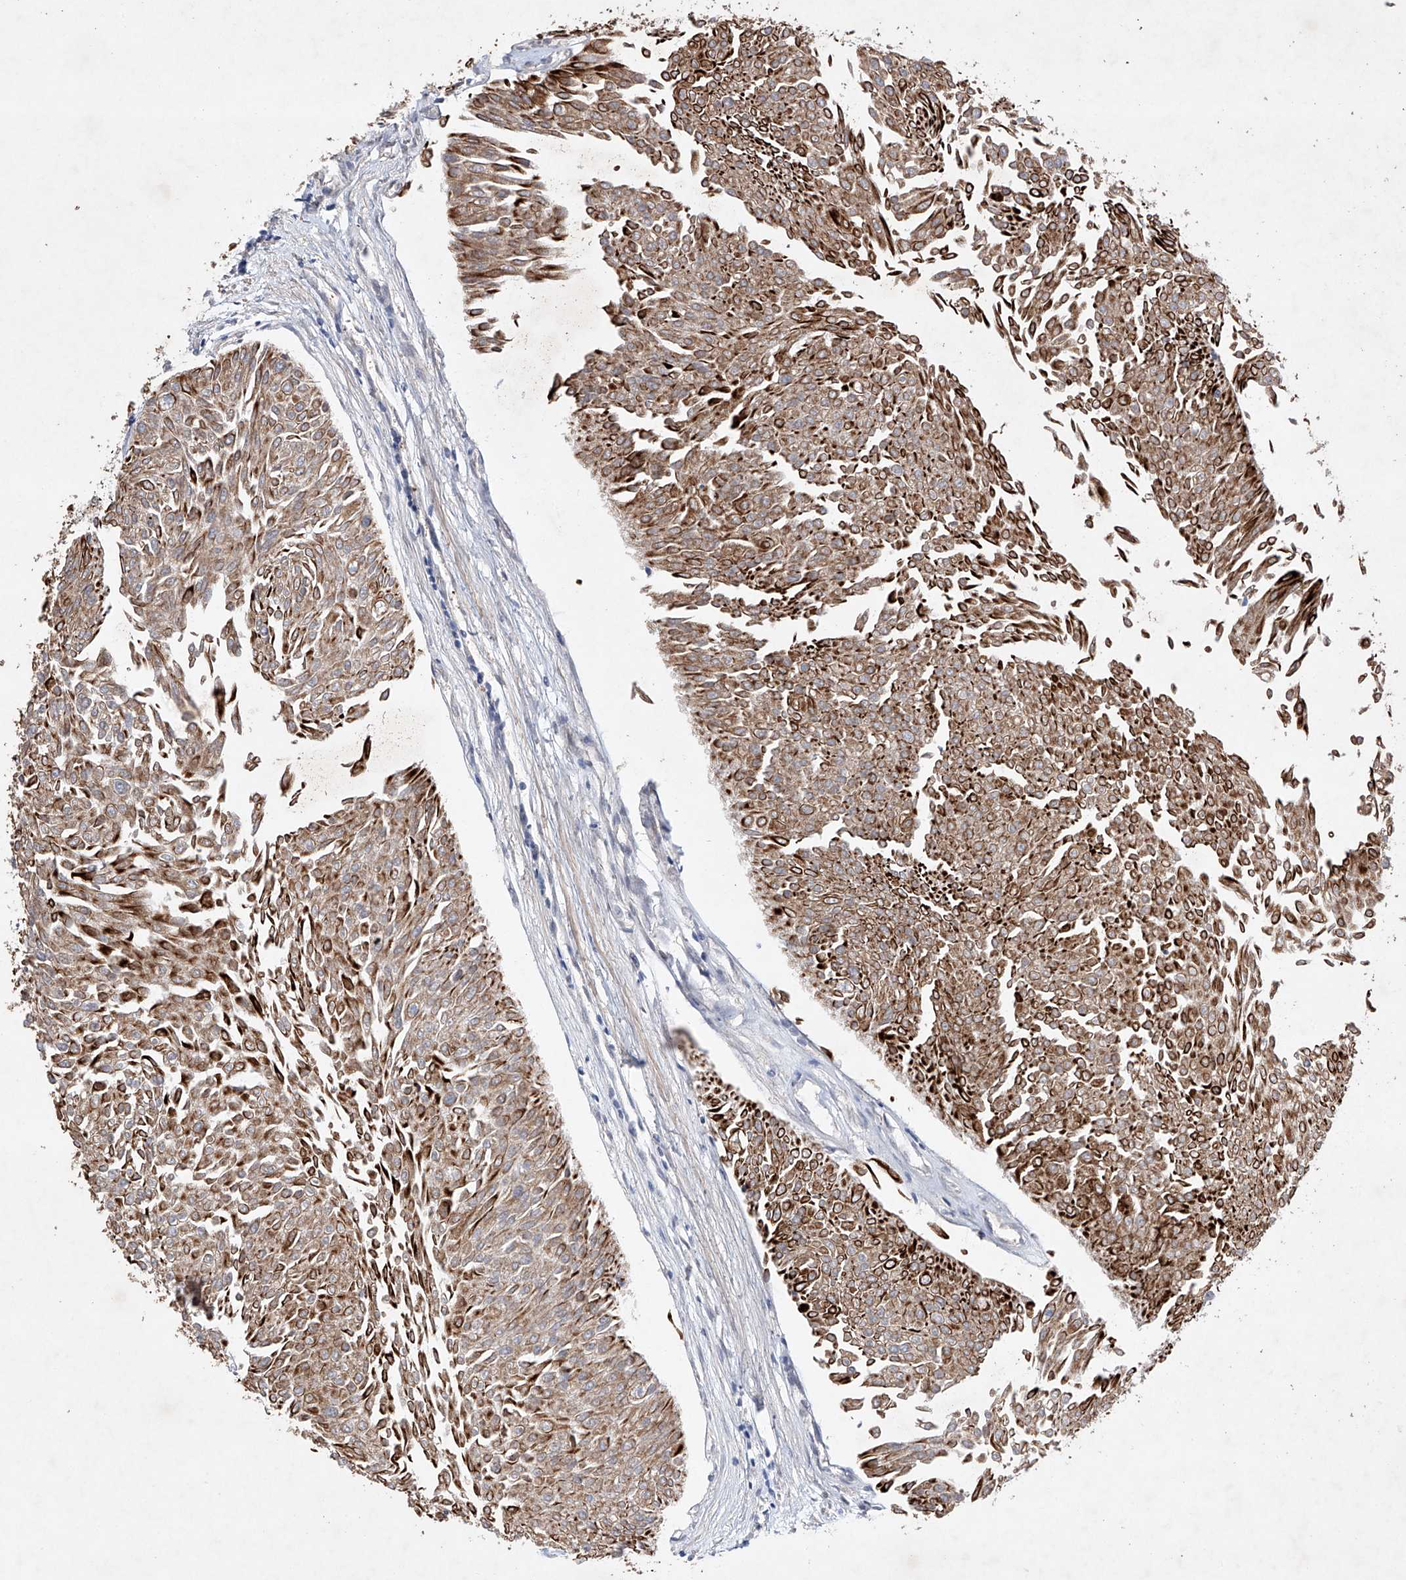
{"staining": {"intensity": "strong", "quantity": ">75%", "location": "cytoplasmic/membranous"}, "tissue": "urothelial cancer", "cell_type": "Tumor cells", "image_type": "cancer", "snomed": [{"axis": "morphology", "description": "Urothelial carcinoma, Low grade"}, {"axis": "topography", "description": "Urinary bladder"}], "caption": "IHC micrograph of urothelial cancer stained for a protein (brown), which displays high levels of strong cytoplasmic/membranous positivity in approximately >75% of tumor cells.", "gene": "AFG1L", "patient": {"sex": "male", "age": 67}}